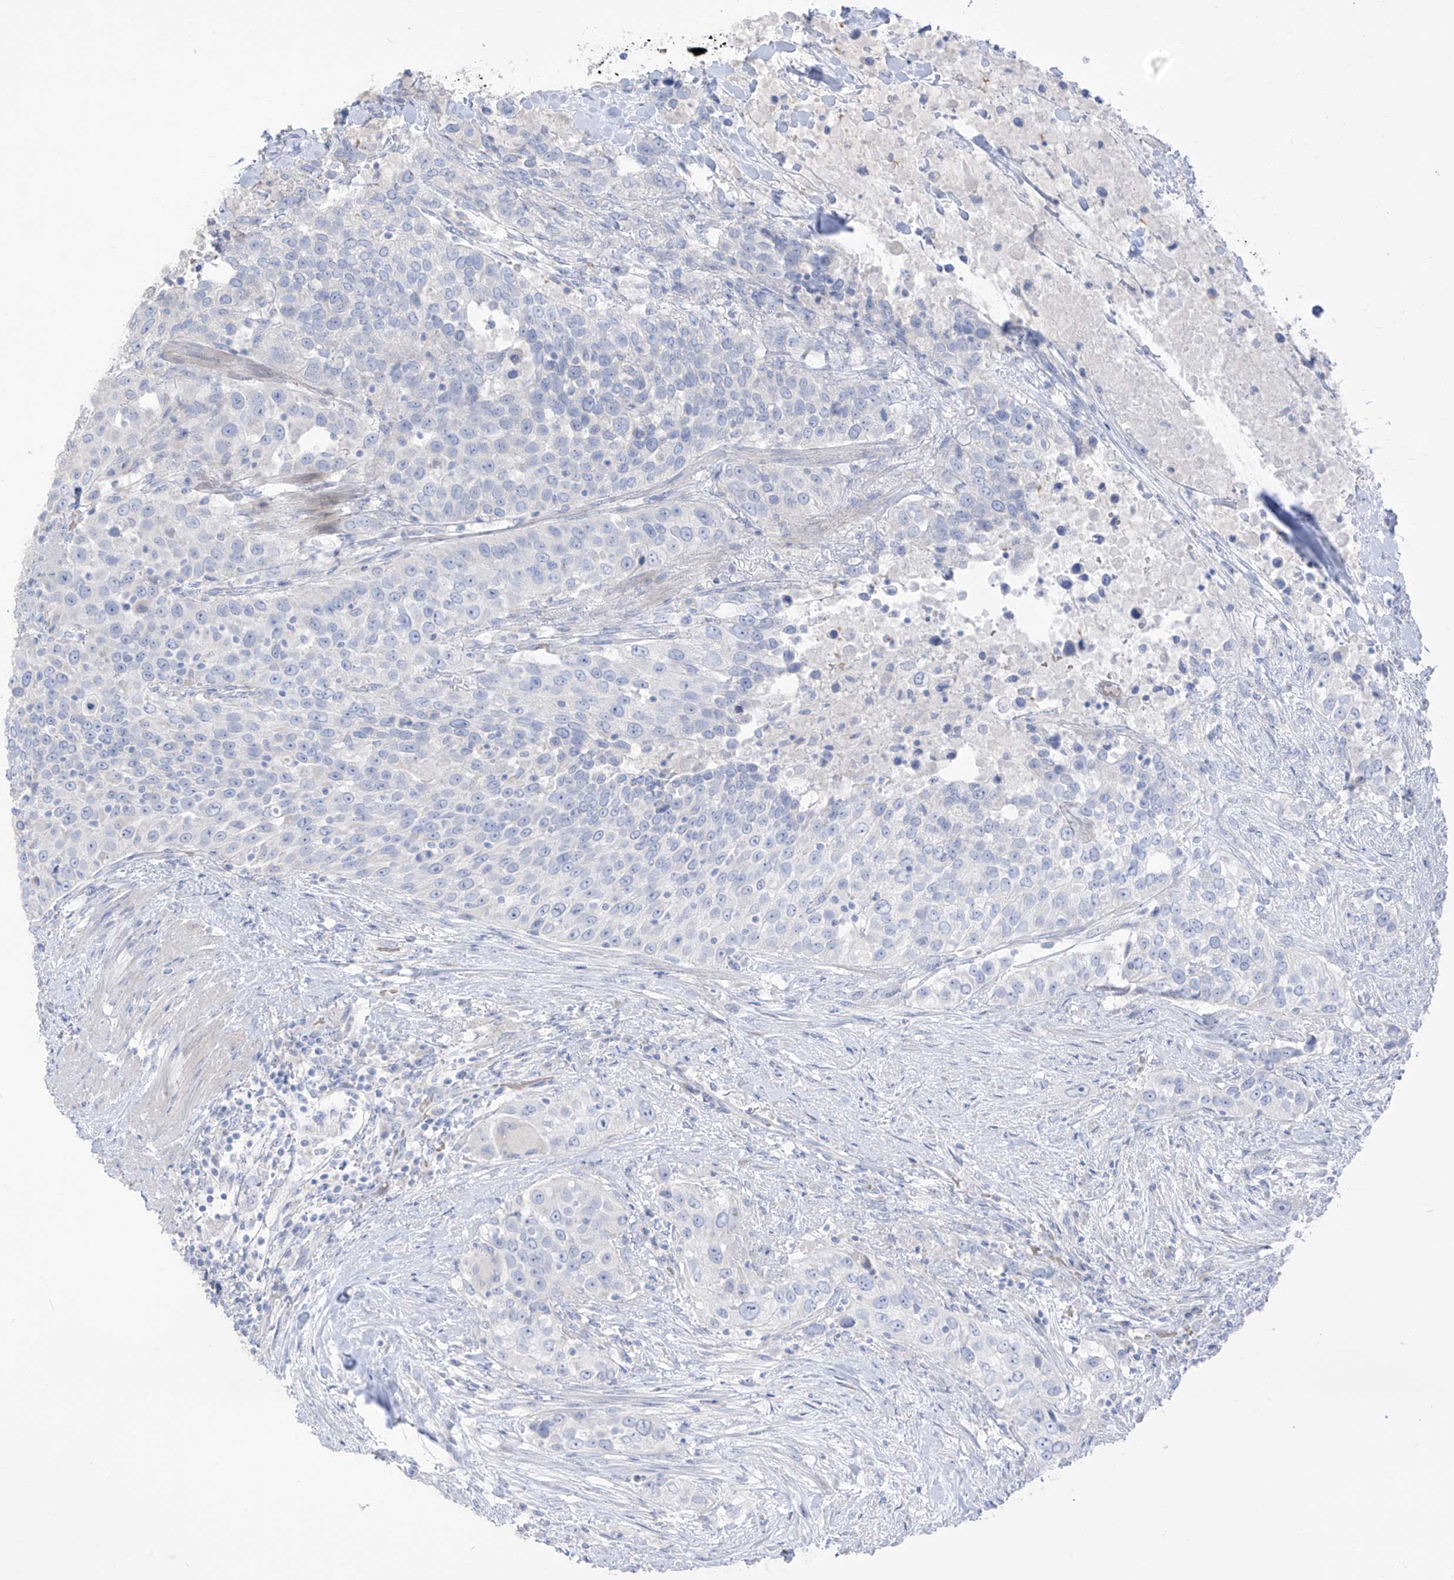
{"staining": {"intensity": "negative", "quantity": "none", "location": "none"}, "tissue": "urothelial cancer", "cell_type": "Tumor cells", "image_type": "cancer", "snomed": [{"axis": "morphology", "description": "Urothelial carcinoma, High grade"}, {"axis": "topography", "description": "Urinary bladder"}], "caption": "Tumor cells are negative for brown protein staining in urothelial cancer.", "gene": "ASPRV1", "patient": {"sex": "female", "age": 80}}